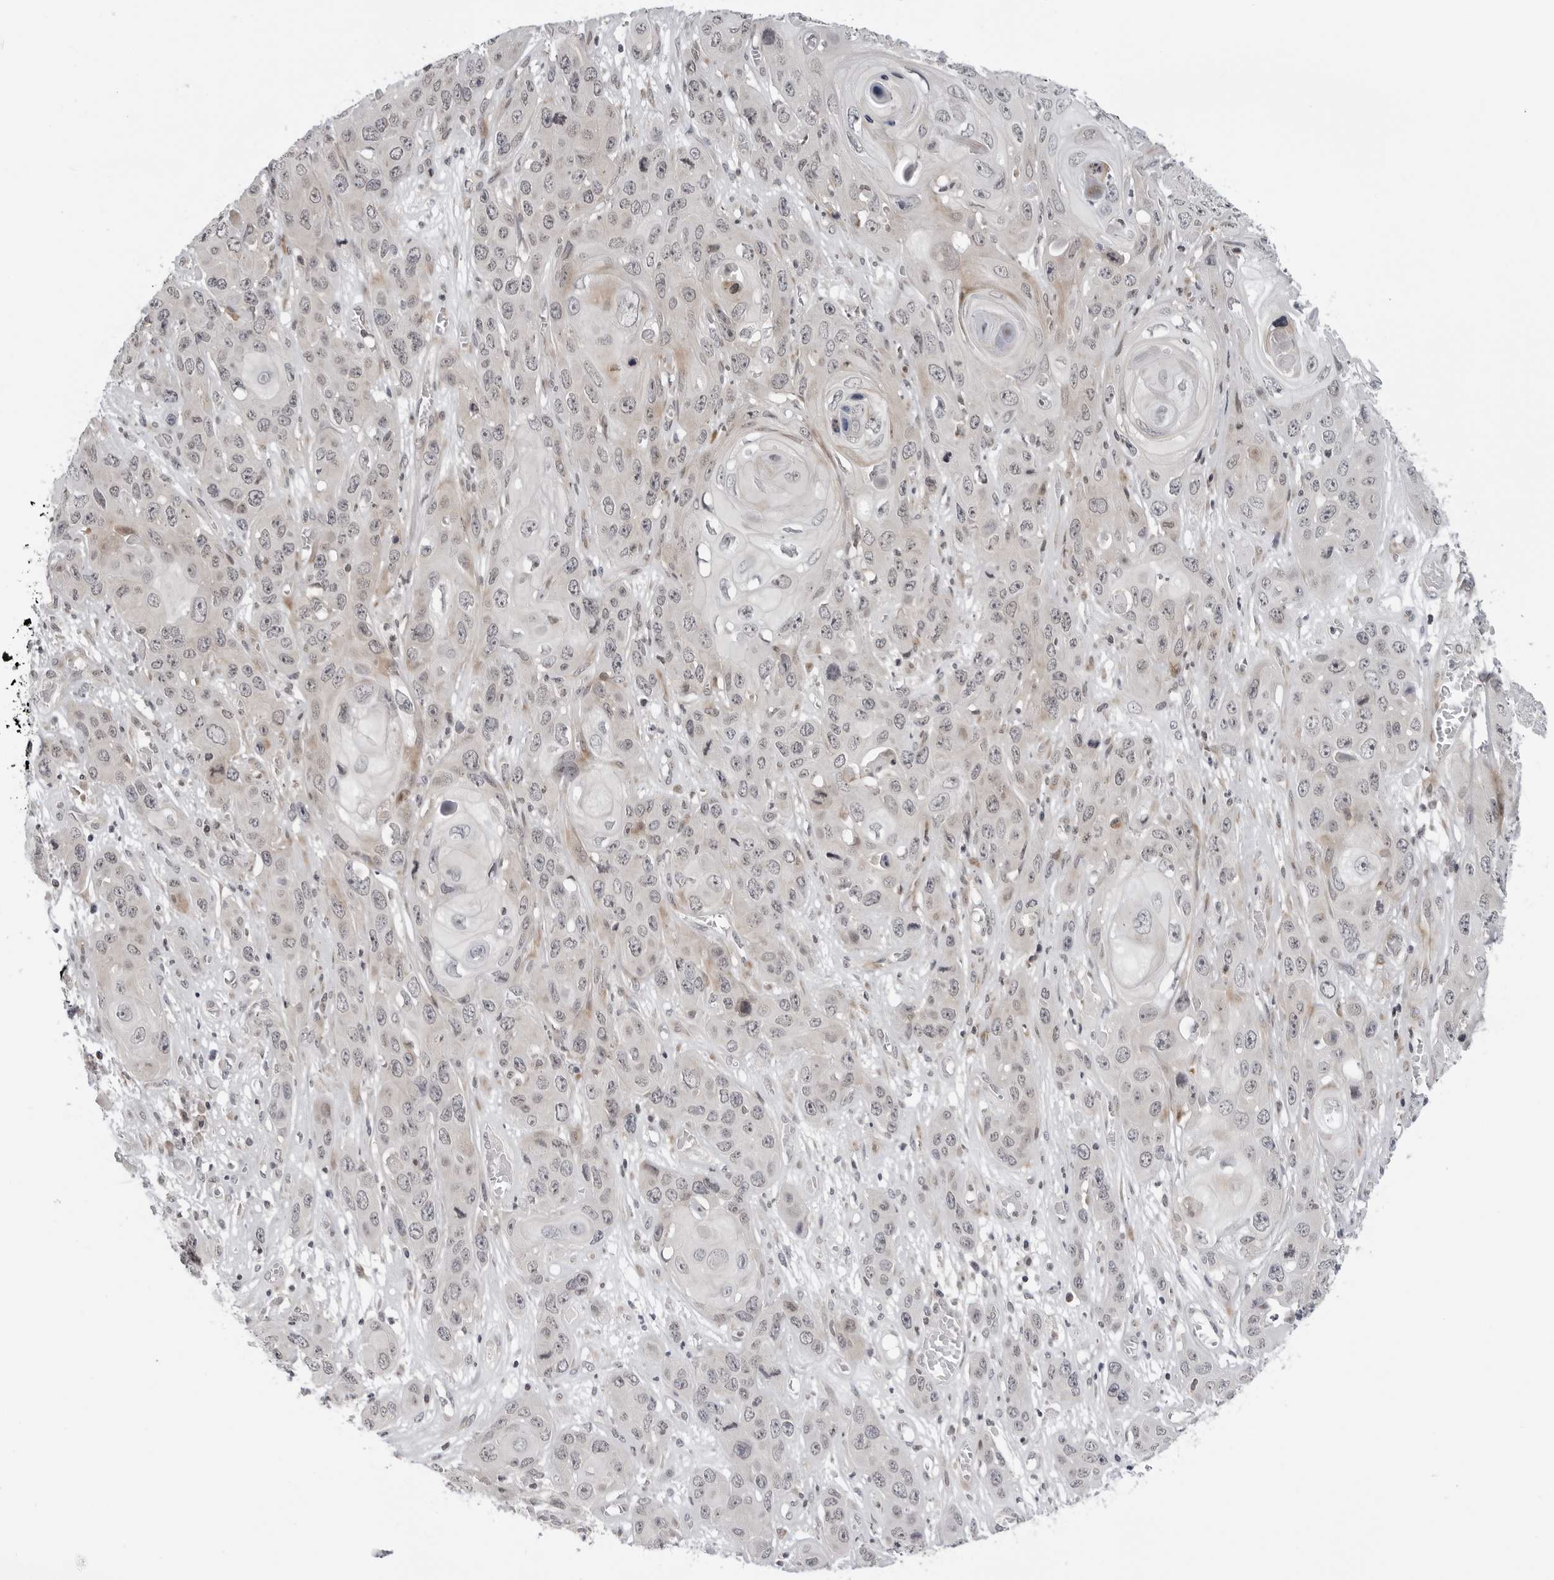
{"staining": {"intensity": "negative", "quantity": "none", "location": "none"}, "tissue": "skin cancer", "cell_type": "Tumor cells", "image_type": "cancer", "snomed": [{"axis": "morphology", "description": "Squamous cell carcinoma, NOS"}, {"axis": "topography", "description": "Skin"}], "caption": "IHC micrograph of neoplastic tissue: skin cancer stained with DAB (3,3'-diaminobenzidine) demonstrates no significant protein expression in tumor cells. (DAB (3,3'-diaminobenzidine) immunohistochemistry (IHC), high magnification).", "gene": "ADAMTS5", "patient": {"sex": "male", "age": 55}}